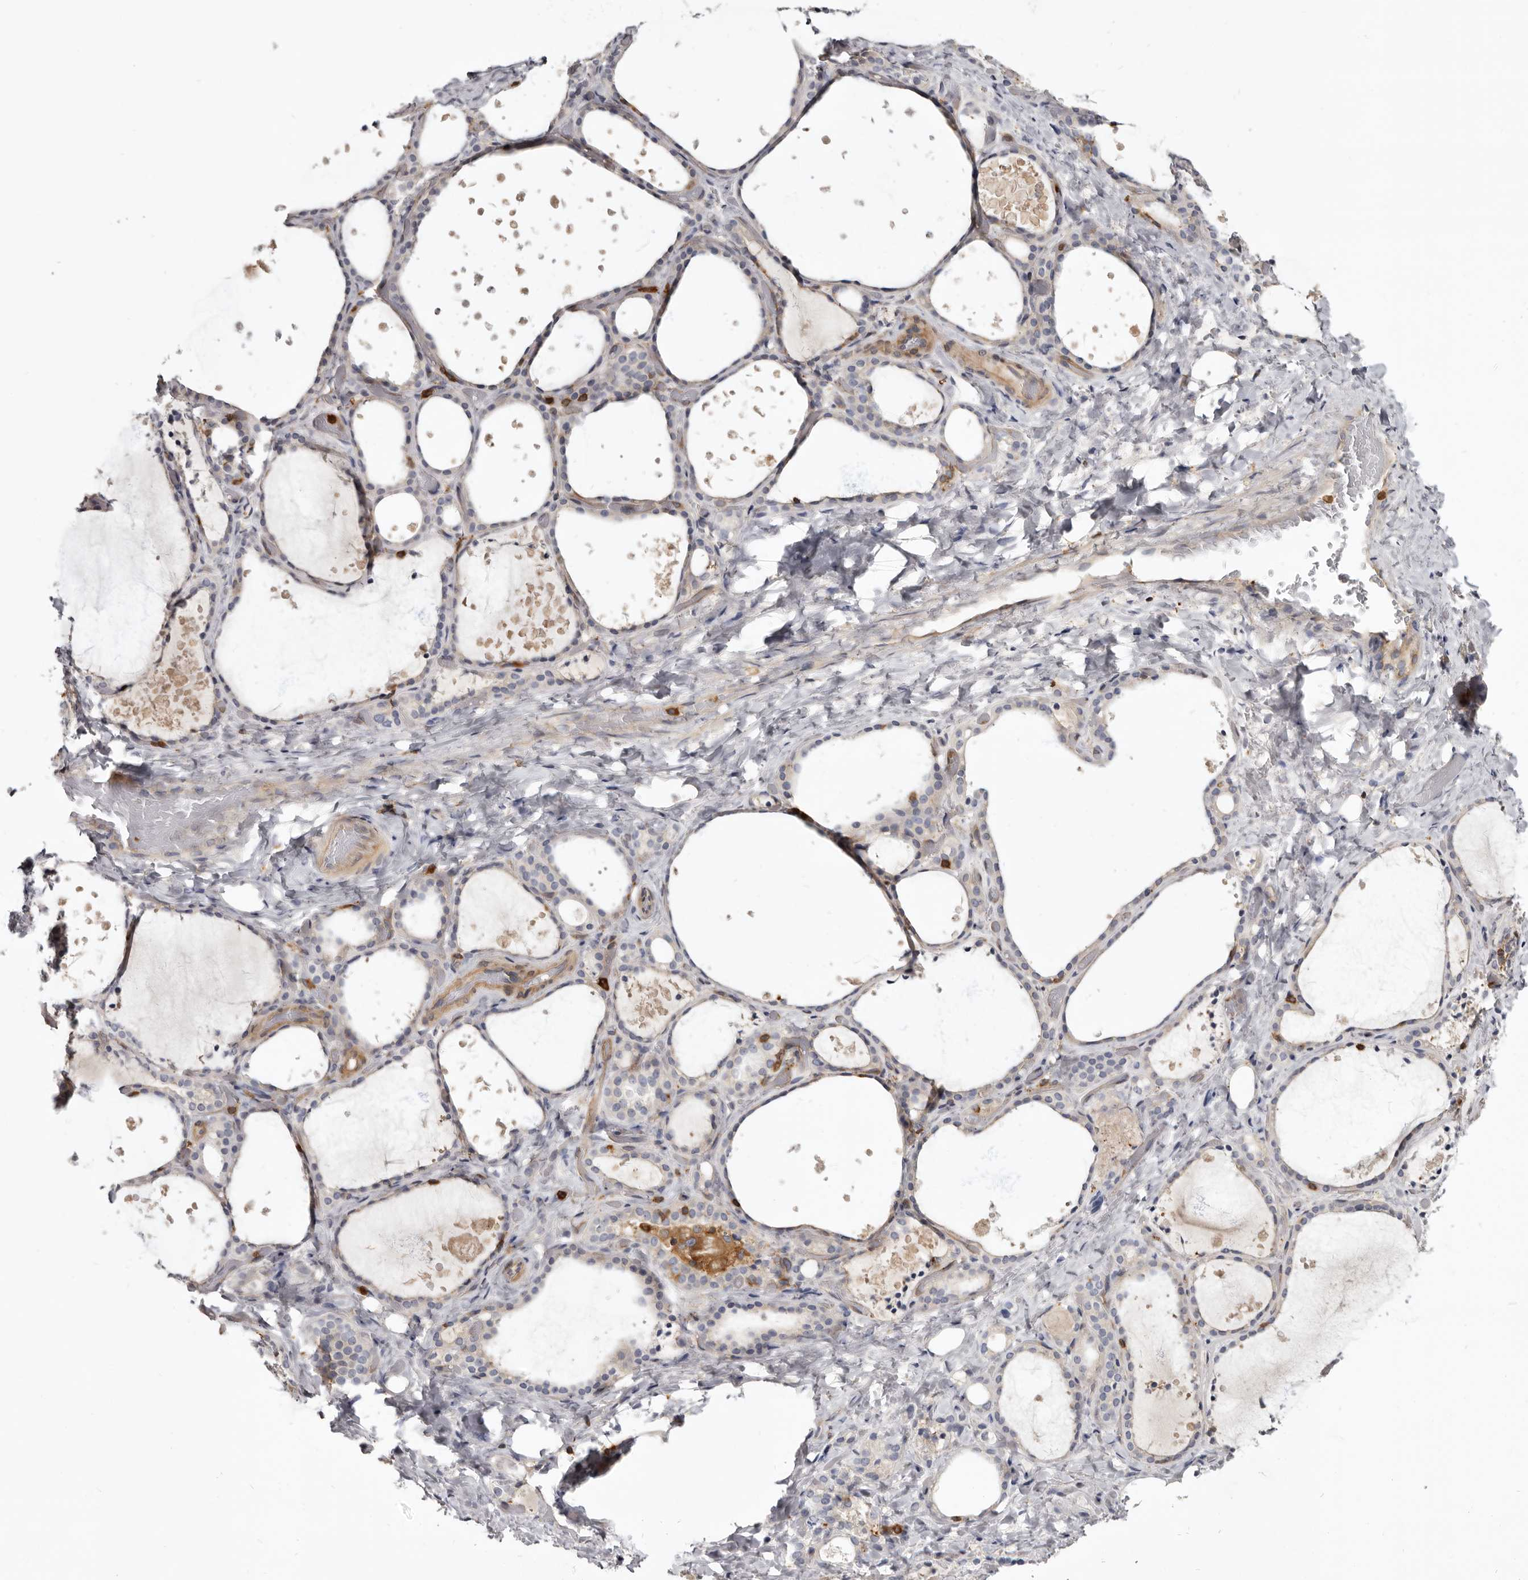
{"staining": {"intensity": "negative", "quantity": "none", "location": "none"}, "tissue": "thyroid gland", "cell_type": "Glandular cells", "image_type": "normal", "snomed": [{"axis": "morphology", "description": "Normal tissue, NOS"}, {"axis": "topography", "description": "Thyroid gland"}], "caption": "DAB (3,3'-diaminobenzidine) immunohistochemical staining of unremarkable human thyroid gland displays no significant positivity in glandular cells. (IHC, brightfield microscopy, high magnification).", "gene": "CBL", "patient": {"sex": "female", "age": 44}}